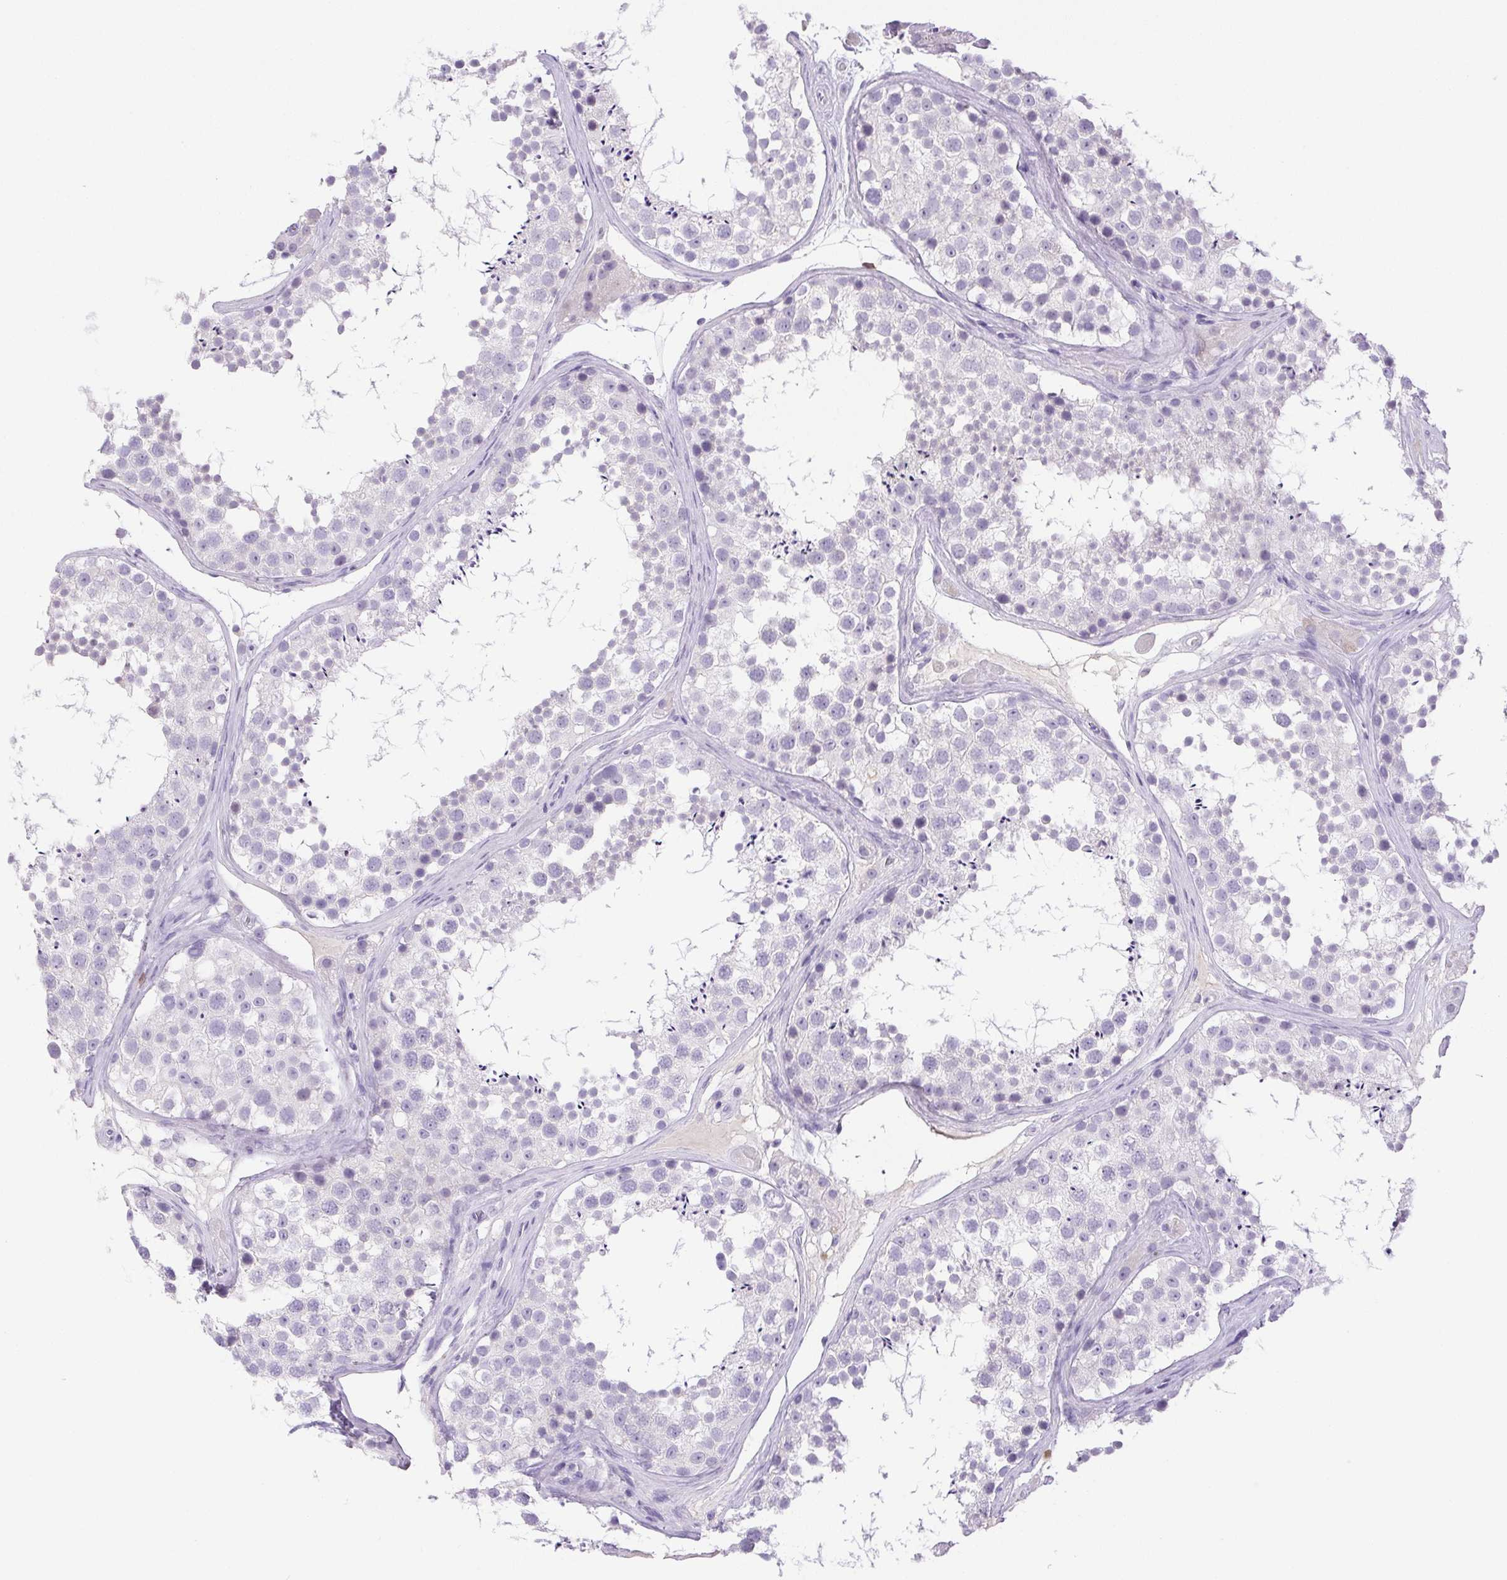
{"staining": {"intensity": "negative", "quantity": "none", "location": "none"}, "tissue": "testis", "cell_type": "Cells in seminiferous ducts", "image_type": "normal", "snomed": [{"axis": "morphology", "description": "Normal tissue, NOS"}, {"axis": "topography", "description": "Testis"}], "caption": "Immunohistochemistry micrograph of unremarkable testis: human testis stained with DAB (3,3'-diaminobenzidine) reveals no significant protein positivity in cells in seminiferous ducts.", "gene": "PAPPA2", "patient": {"sex": "male", "age": 41}}